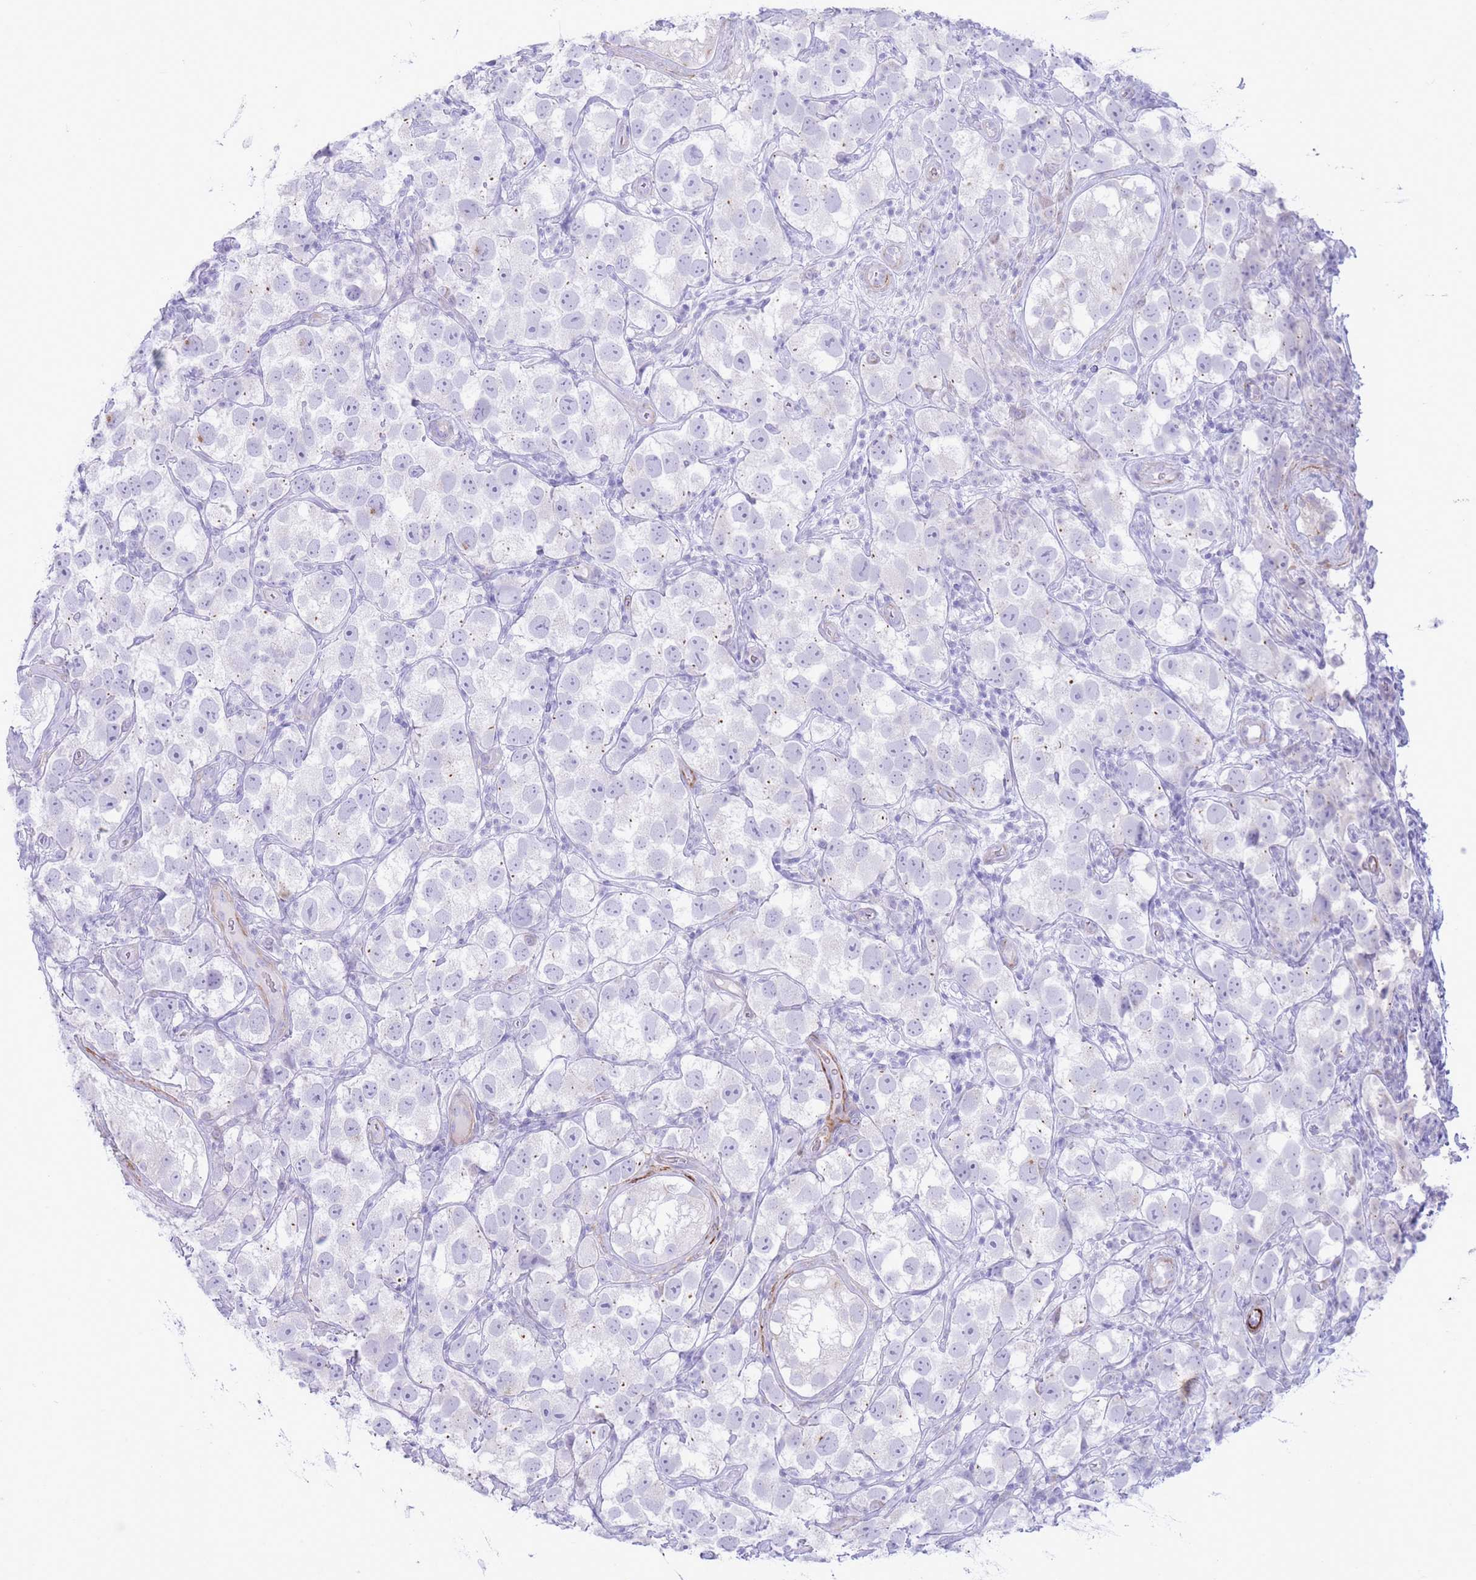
{"staining": {"intensity": "negative", "quantity": "none", "location": "none"}, "tissue": "testis cancer", "cell_type": "Tumor cells", "image_type": "cancer", "snomed": [{"axis": "morphology", "description": "Seminoma, NOS"}, {"axis": "topography", "description": "Testis"}], "caption": "Tumor cells show no significant protein staining in seminoma (testis).", "gene": "VWA8", "patient": {"sex": "male", "age": 26}}